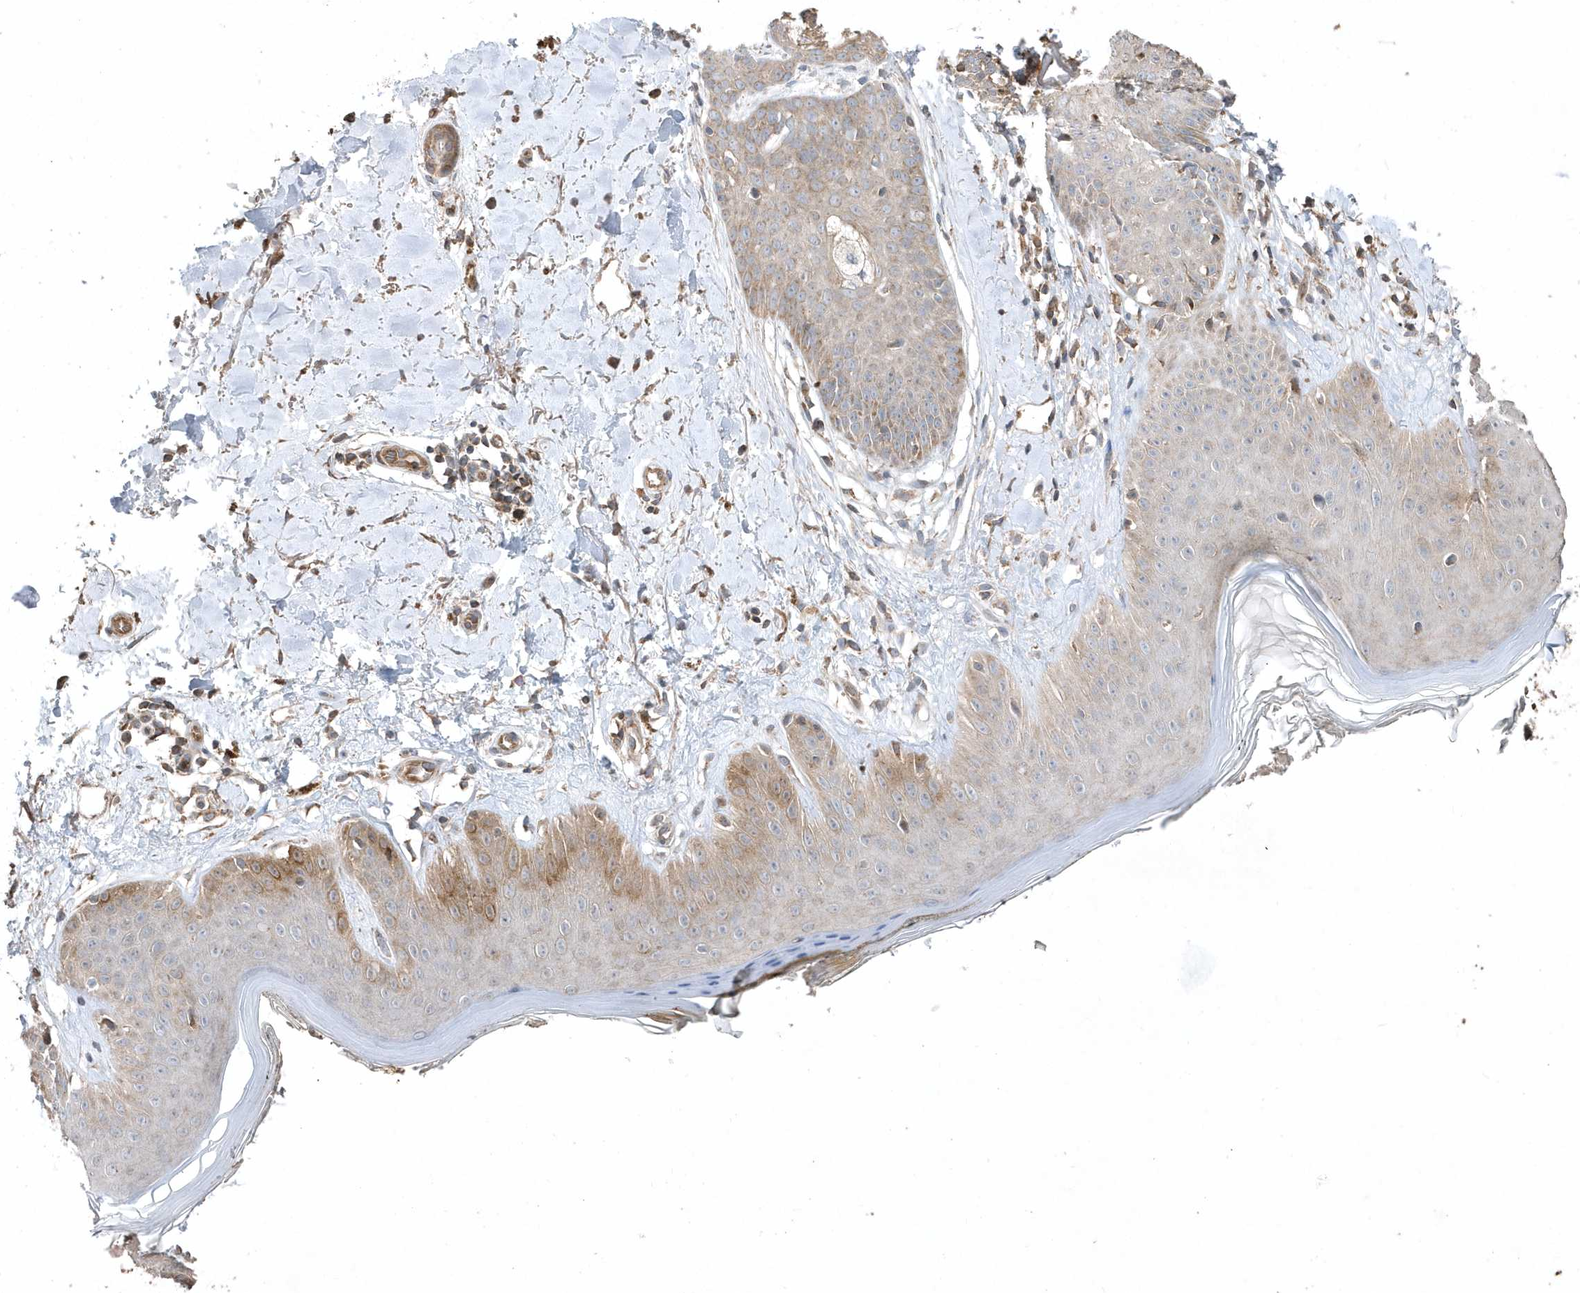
{"staining": {"intensity": "moderate", "quantity": "25%-75%", "location": "cytoplasmic/membranous"}, "tissue": "skin", "cell_type": "Fibroblasts", "image_type": "normal", "snomed": [{"axis": "morphology", "description": "Normal tissue, NOS"}, {"axis": "topography", "description": "Skin"}], "caption": "High-power microscopy captured an immunohistochemistry (IHC) micrograph of benign skin, revealing moderate cytoplasmic/membranous expression in approximately 25%-75% of fibroblasts.", "gene": "SENP8", "patient": {"sex": "female", "age": 64}}